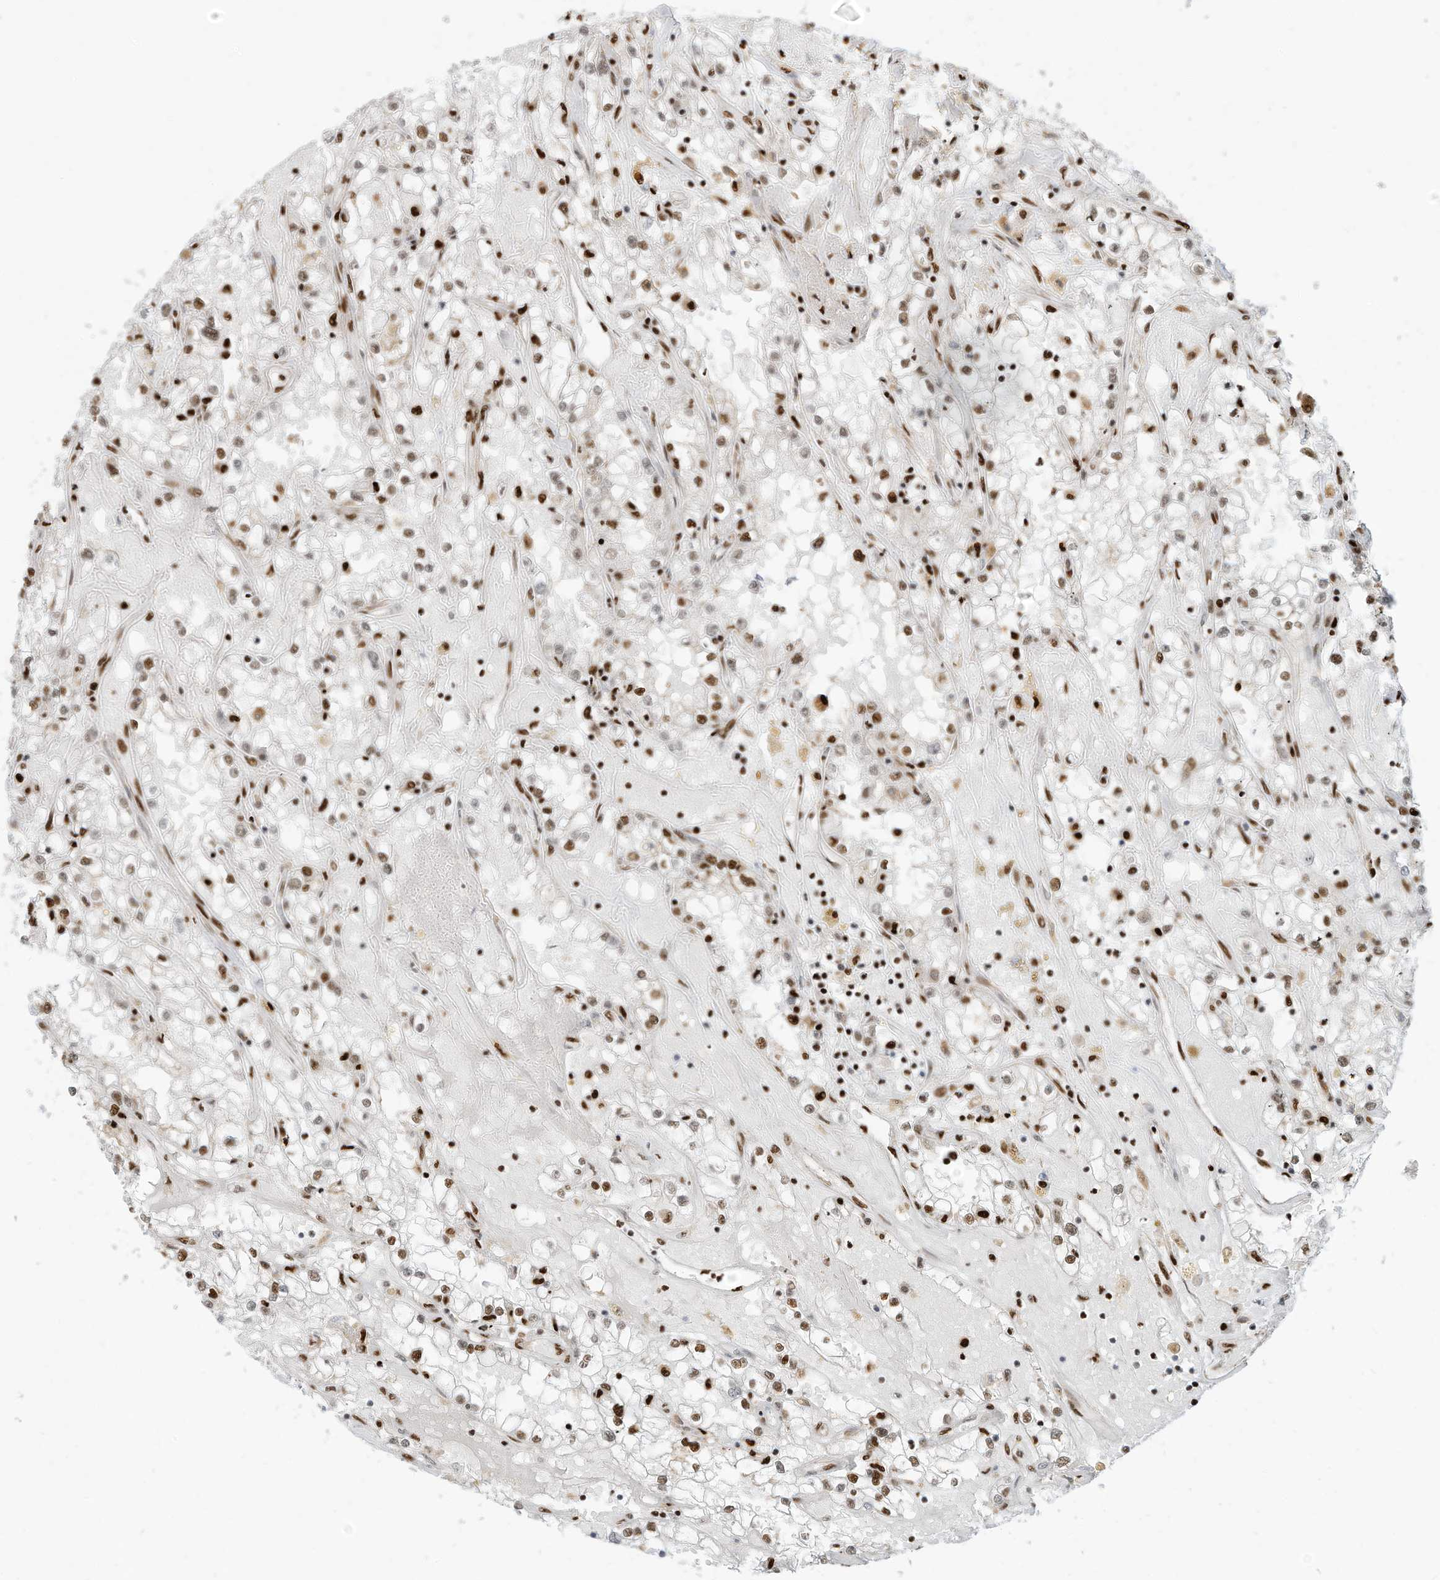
{"staining": {"intensity": "moderate", "quantity": ">75%", "location": "nuclear"}, "tissue": "renal cancer", "cell_type": "Tumor cells", "image_type": "cancer", "snomed": [{"axis": "morphology", "description": "Adenocarcinoma, NOS"}, {"axis": "topography", "description": "Kidney"}], "caption": "Renal cancer was stained to show a protein in brown. There is medium levels of moderate nuclear positivity in approximately >75% of tumor cells.", "gene": "SAMD15", "patient": {"sex": "male", "age": 56}}